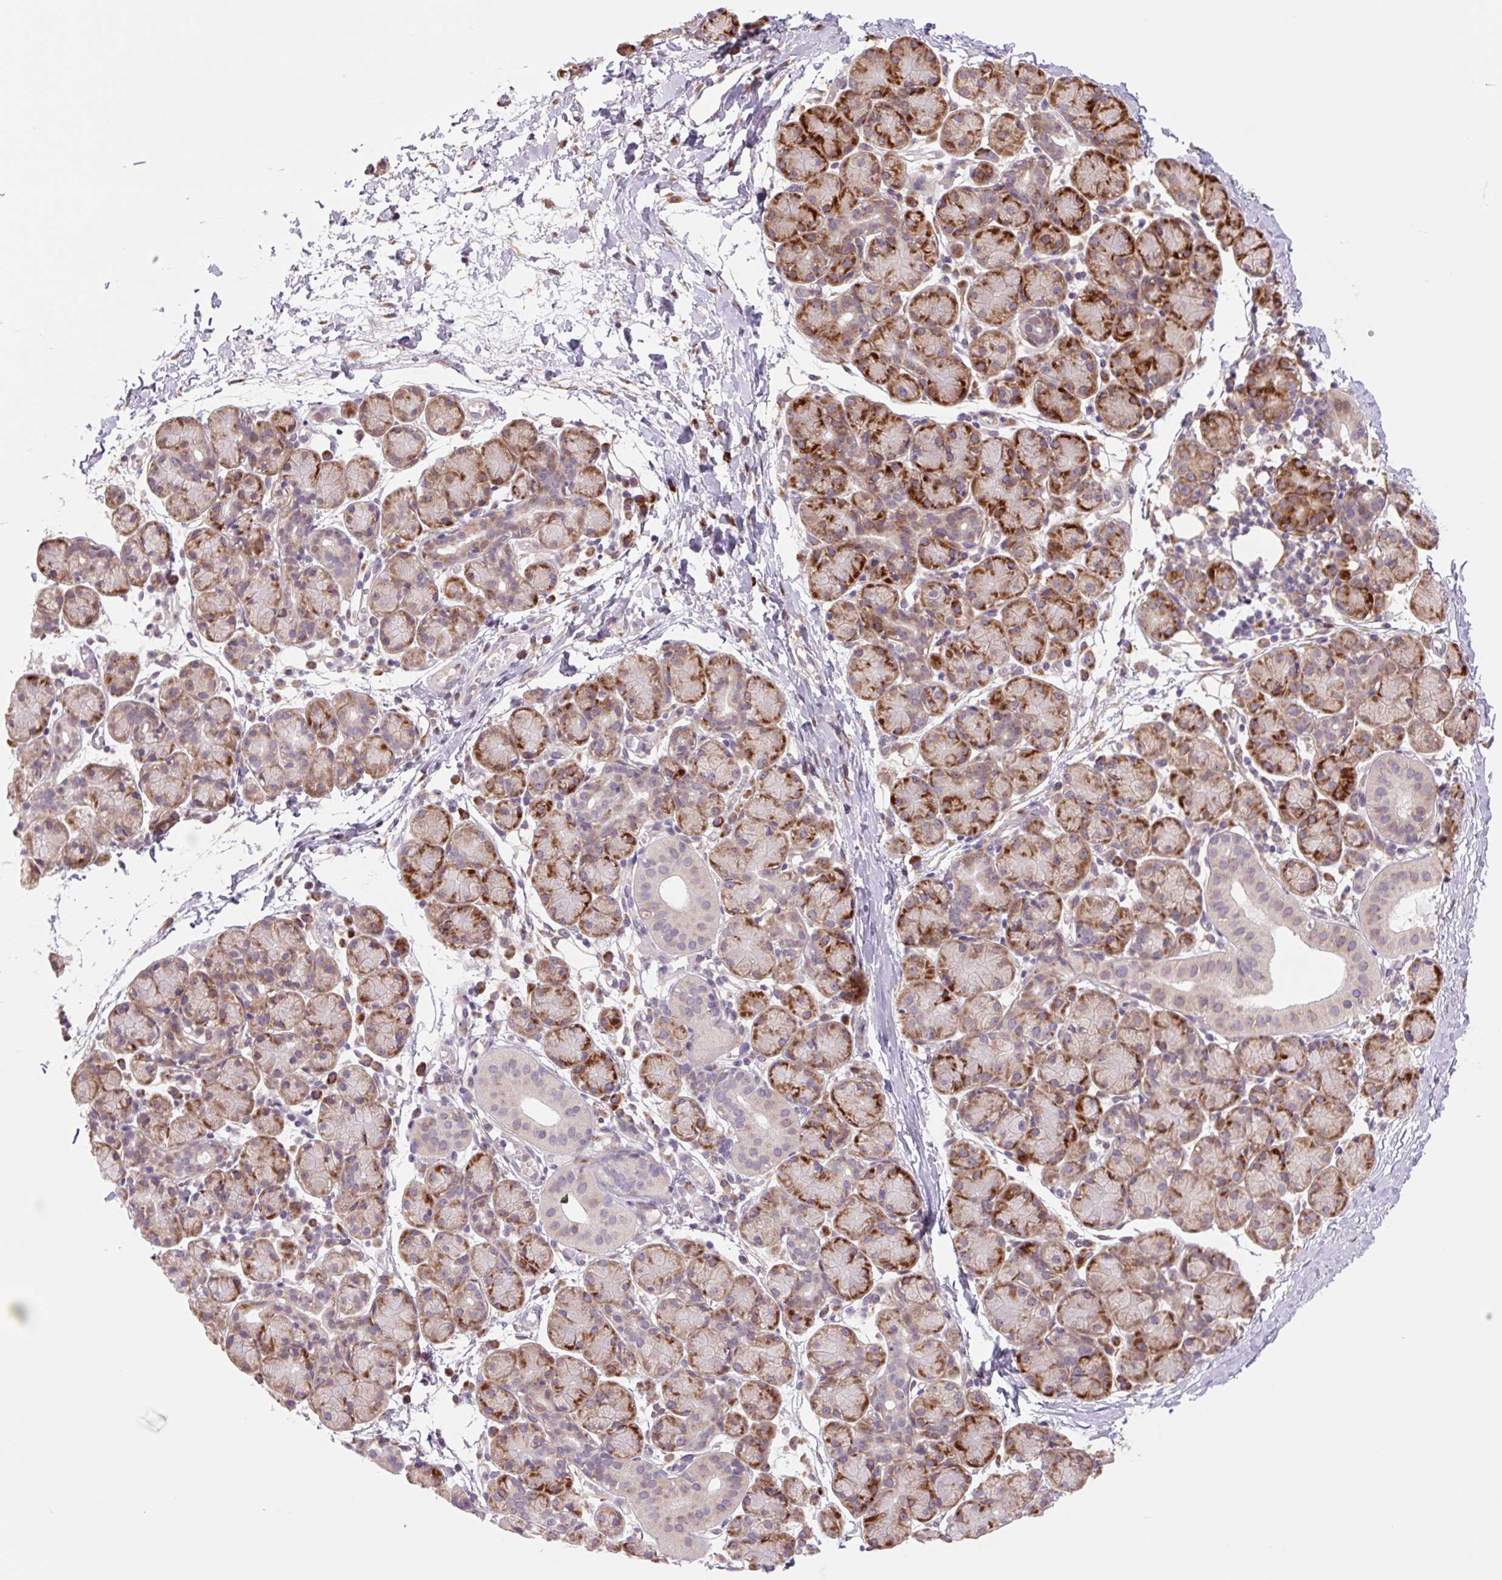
{"staining": {"intensity": "strong", "quantity": "25%-75%", "location": "cytoplasmic/membranous"}, "tissue": "salivary gland", "cell_type": "Glandular cells", "image_type": "normal", "snomed": [{"axis": "morphology", "description": "Normal tissue, NOS"}, {"axis": "morphology", "description": "Inflammation, NOS"}, {"axis": "topography", "description": "Lymph node"}, {"axis": "topography", "description": "Salivary gland"}], "caption": "This image exhibits immunohistochemistry staining of unremarkable human salivary gland, with high strong cytoplasmic/membranous staining in about 25%-75% of glandular cells.", "gene": "PLA2G4A", "patient": {"sex": "male", "age": 3}}